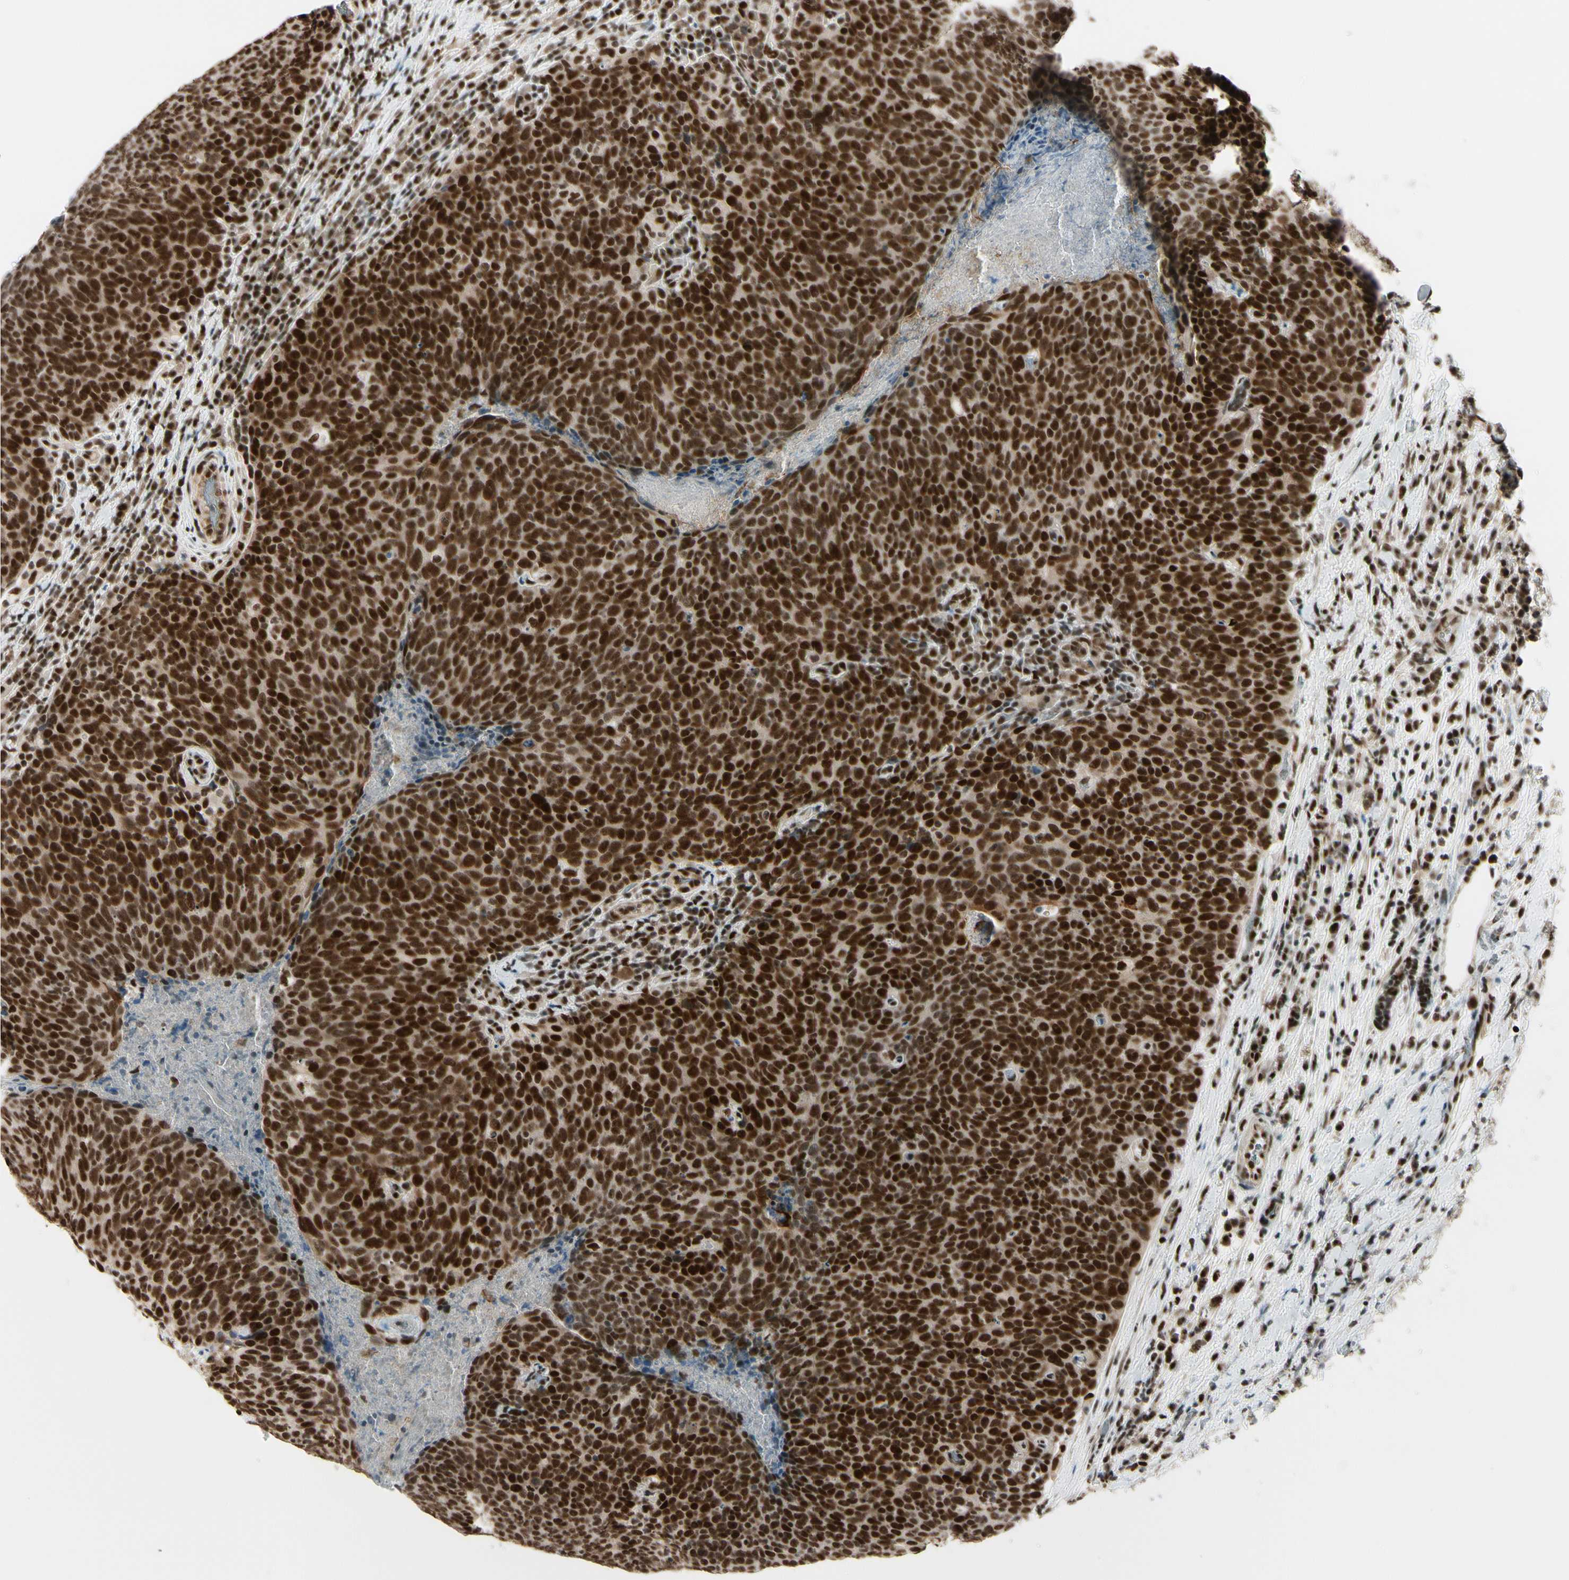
{"staining": {"intensity": "strong", "quantity": ">75%", "location": "nuclear"}, "tissue": "head and neck cancer", "cell_type": "Tumor cells", "image_type": "cancer", "snomed": [{"axis": "morphology", "description": "Squamous cell carcinoma, NOS"}, {"axis": "morphology", "description": "Squamous cell carcinoma, metastatic, NOS"}, {"axis": "topography", "description": "Lymph node"}, {"axis": "topography", "description": "Head-Neck"}], "caption": "Immunohistochemical staining of head and neck cancer (metastatic squamous cell carcinoma) displays strong nuclear protein expression in about >75% of tumor cells.", "gene": "CHAMP1", "patient": {"sex": "male", "age": 62}}